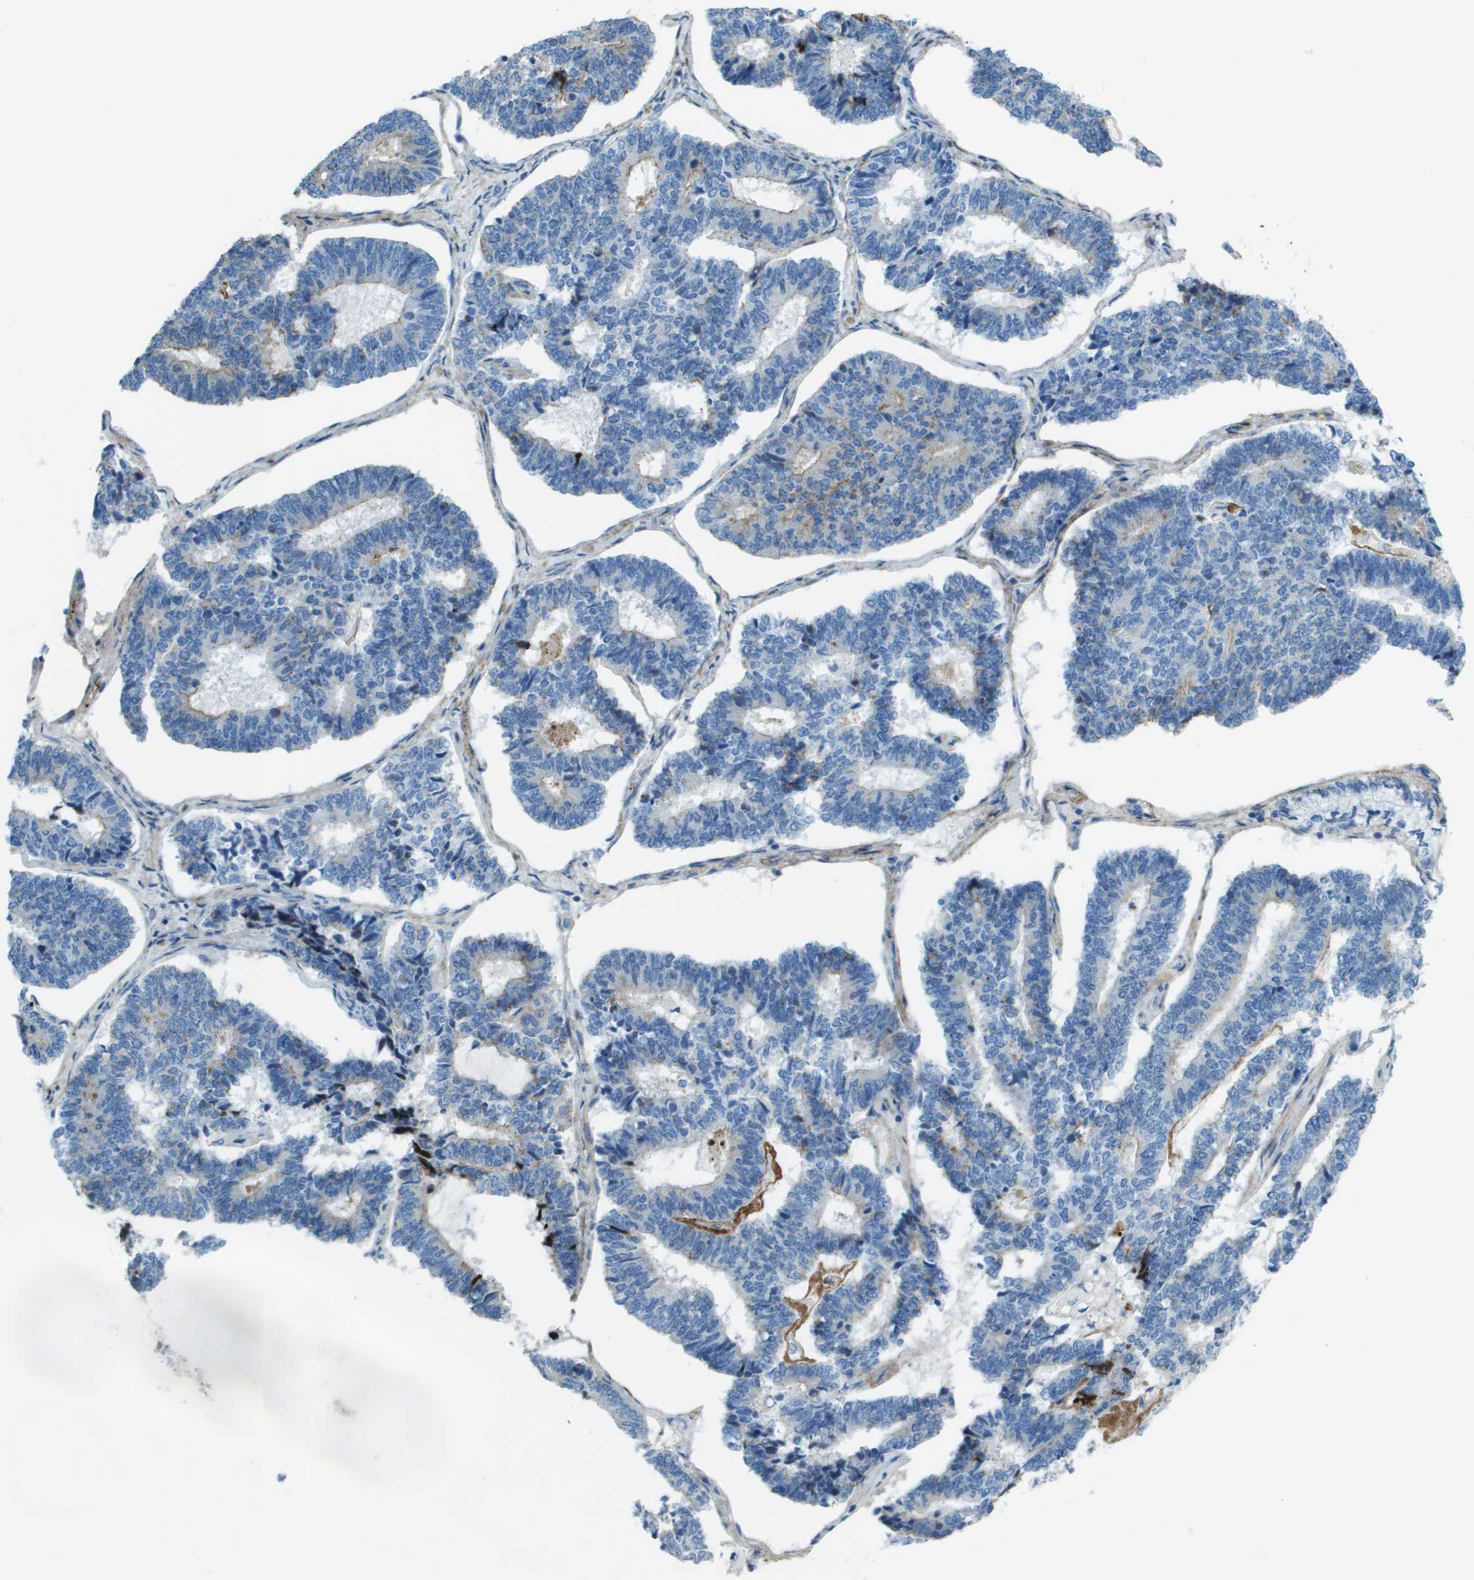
{"staining": {"intensity": "negative", "quantity": "none", "location": "none"}, "tissue": "endometrial cancer", "cell_type": "Tumor cells", "image_type": "cancer", "snomed": [{"axis": "morphology", "description": "Adenocarcinoma, NOS"}, {"axis": "topography", "description": "Endometrium"}], "caption": "Histopathology image shows no protein positivity in tumor cells of endometrial cancer (adenocarcinoma) tissue. Brightfield microscopy of immunohistochemistry stained with DAB (brown) and hematoxylin (blue), captured at high magnification.", "gene": "SDC1", "patient": {"sex": "female", "age": 70}}